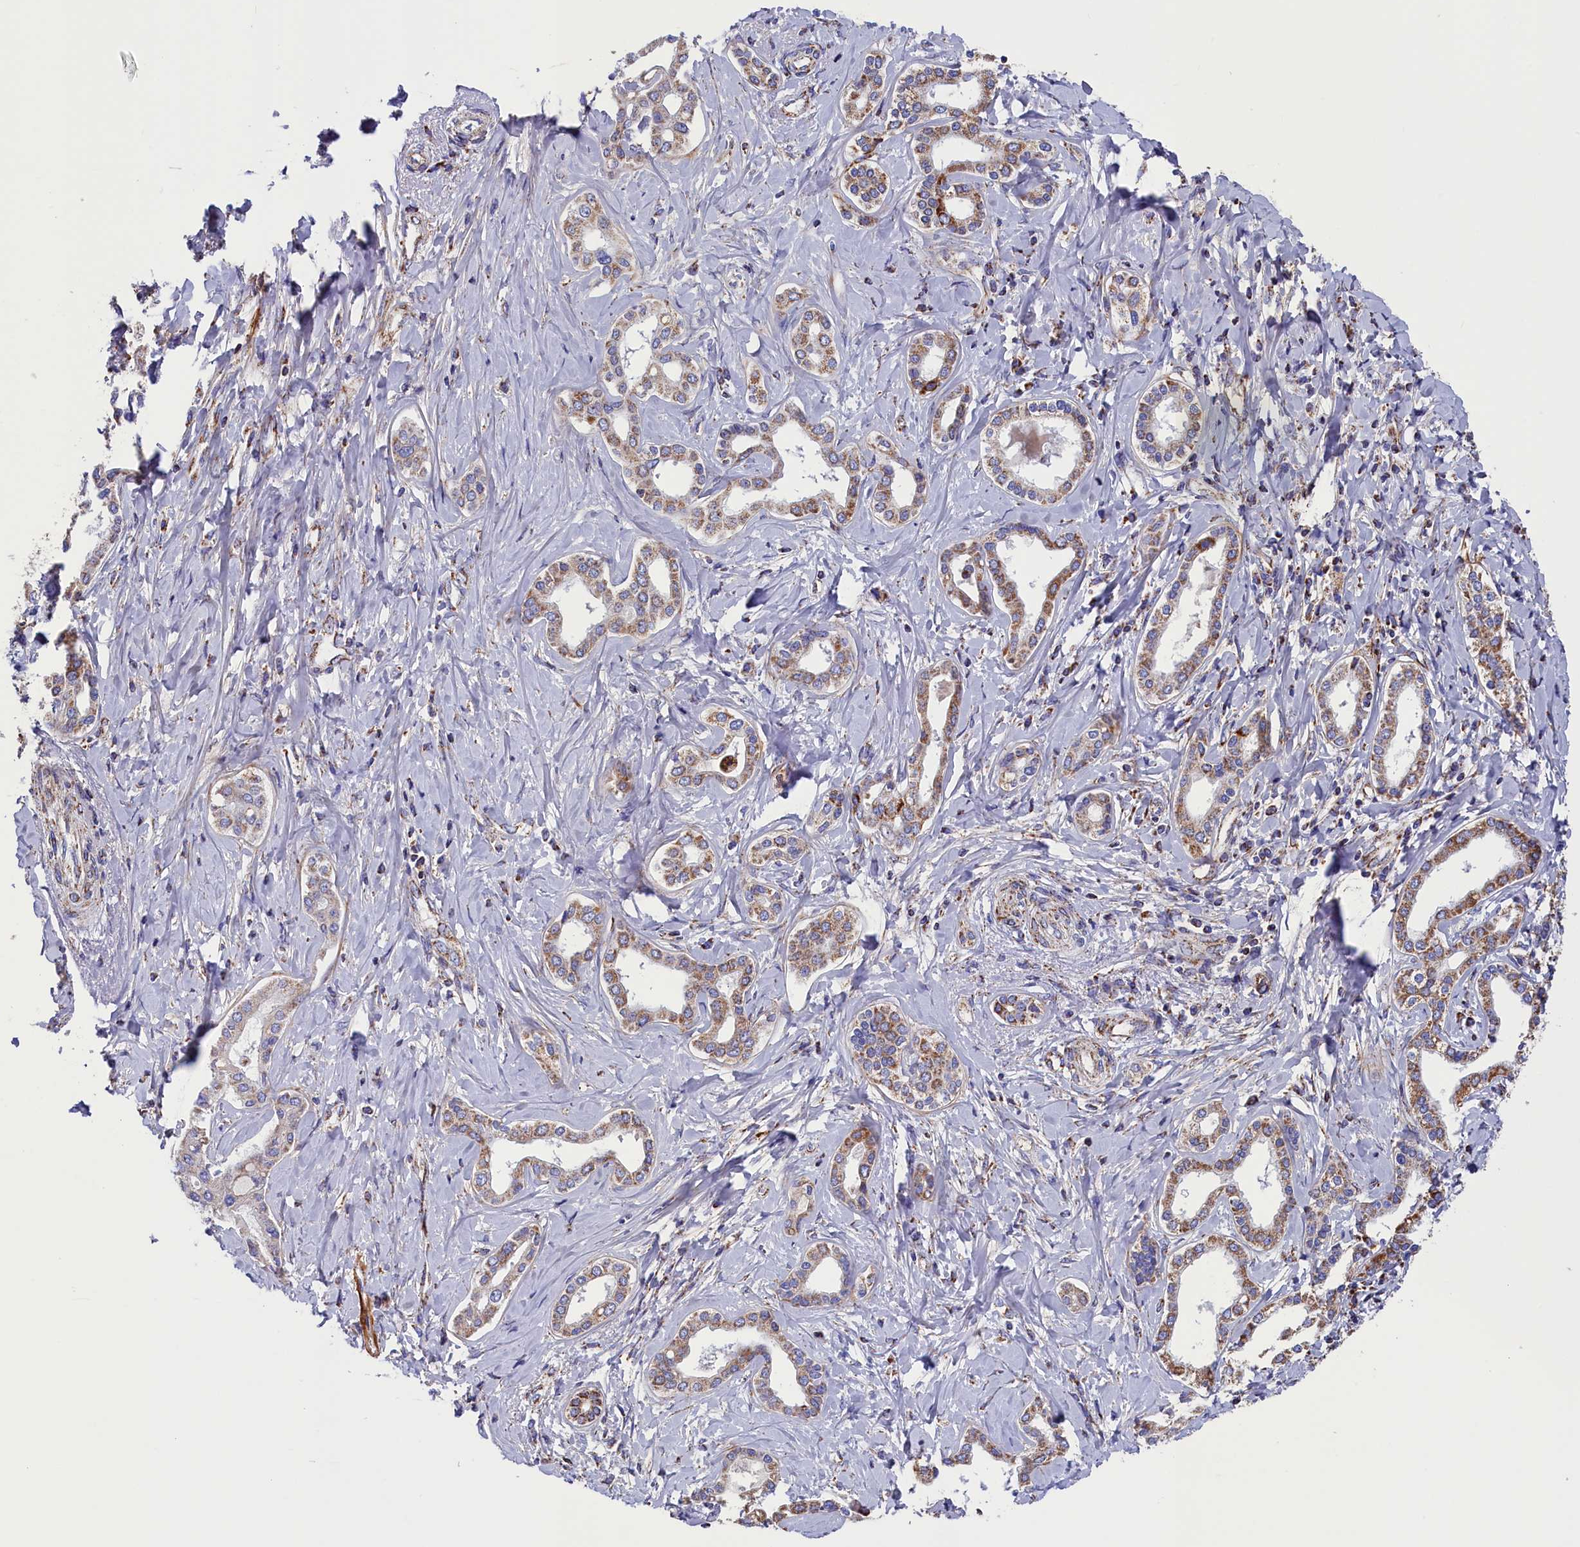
{"staining": {"intensity": "moderate", "quantity": ">75%", "location": "cytoplasmic/membranous"}, "tissue": "liver cancer", "cell_type": "Tumor cells", "image_type": "cancer", "snomed": [{"axis": "morphology", "description": "Cholangiocarcinoma"}, {"axis": "topography", "description": "Liver"}], "caption": "Human liver cancer (cholangiocarcinoma) stained with a protein marker demonstrates moderate staining in tumor cells.", "gene": "SLC39A3", "patient": {"sex": "female", "age": 77}}